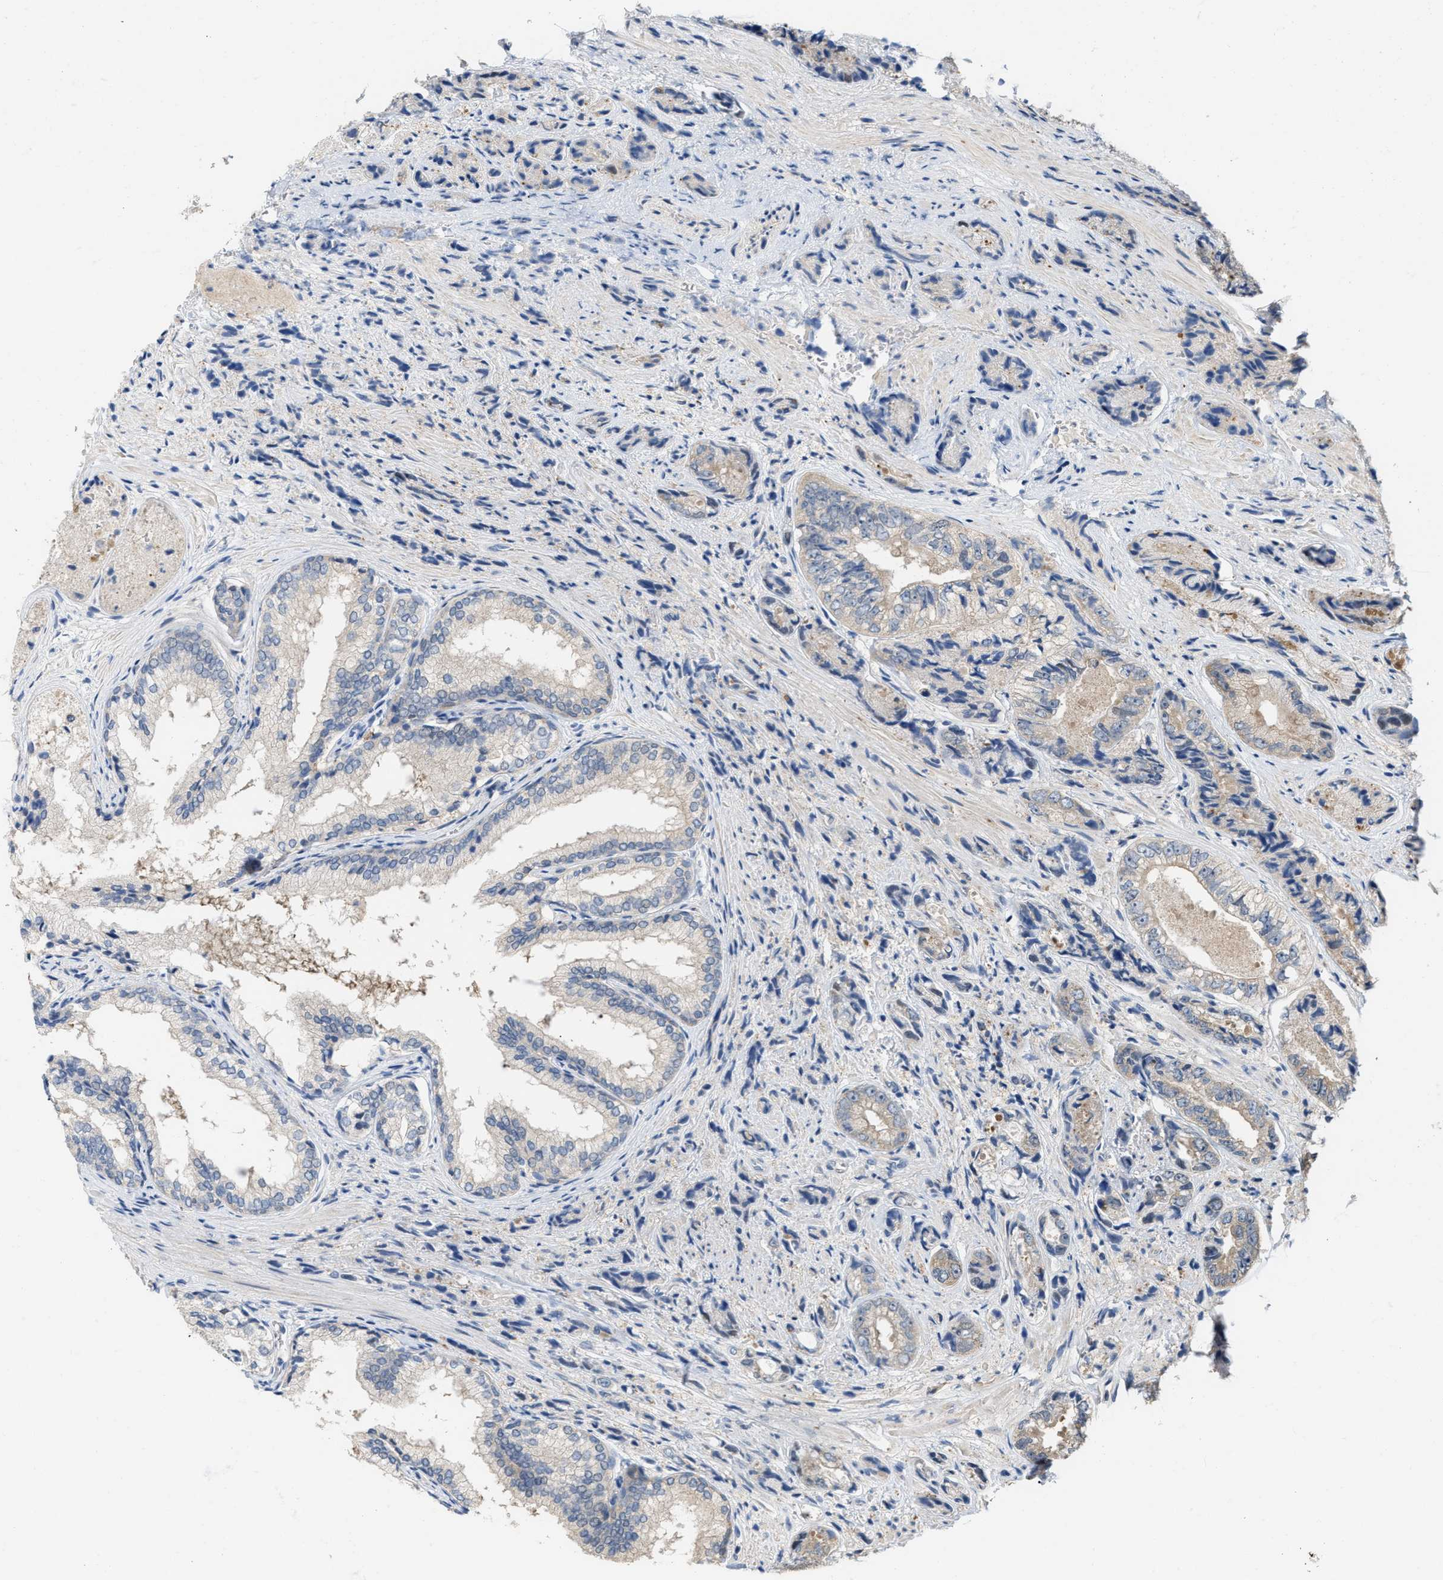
{"staining": {"intensity": "weak", "quantity": "<25%", "location": "cytoplasmic/membranous"}, "tissue": "prostate cancer", "cell_type": "Tumor cells", "image_type": "cancer", "snomed": [{"axis": "morphology", "description": "Adenocarcinoma, High grade"}, {"axis": "topography", "description": "Prostate"}], "caption": "This is a micrograph of immunohistochemistry staining of prostate cancer (adenocarcinoma (high-grade)), which shows no staining in tumor cells.", "gene": "CSNK1A1", "patient": {"sex": "male", "age": 61}}